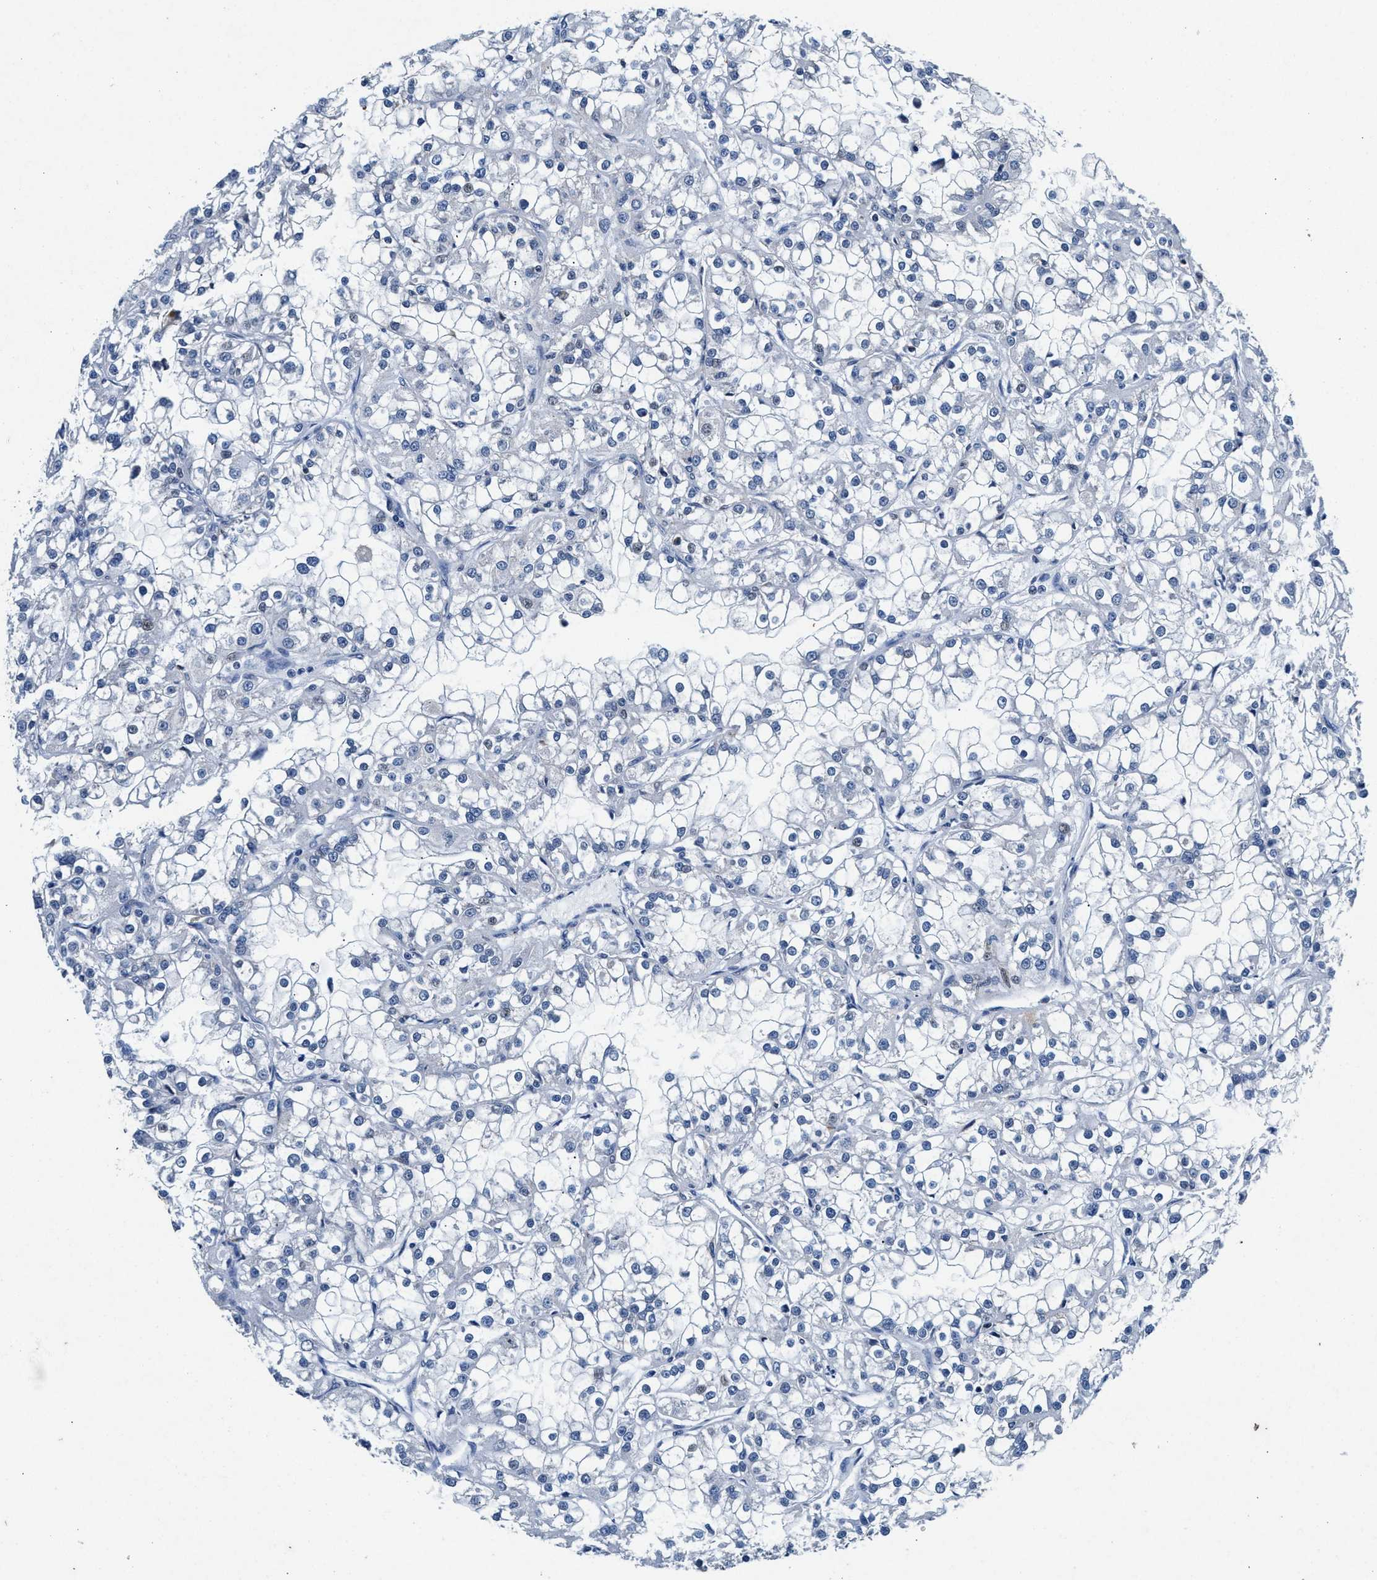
{"staining": {"intensity": "negative", "quantity": "none", "location": "none"}, "tissue": "renal cancer", "cell_type": "Tumor cells", "image_type": "cancer", "snomed": [{"axis": "morphology", "description": "Adenocarcinoma, NOS"}, {"axis": "topography", "description": "Kidney"}], "caption": "This is a photomicrograph of immunohistochemistry staining of adenocarcinoma (renal), which shows no expression in tumor cells.", "gene": "SLC8A1", "patient": {"sex": "female", "age": 52}}